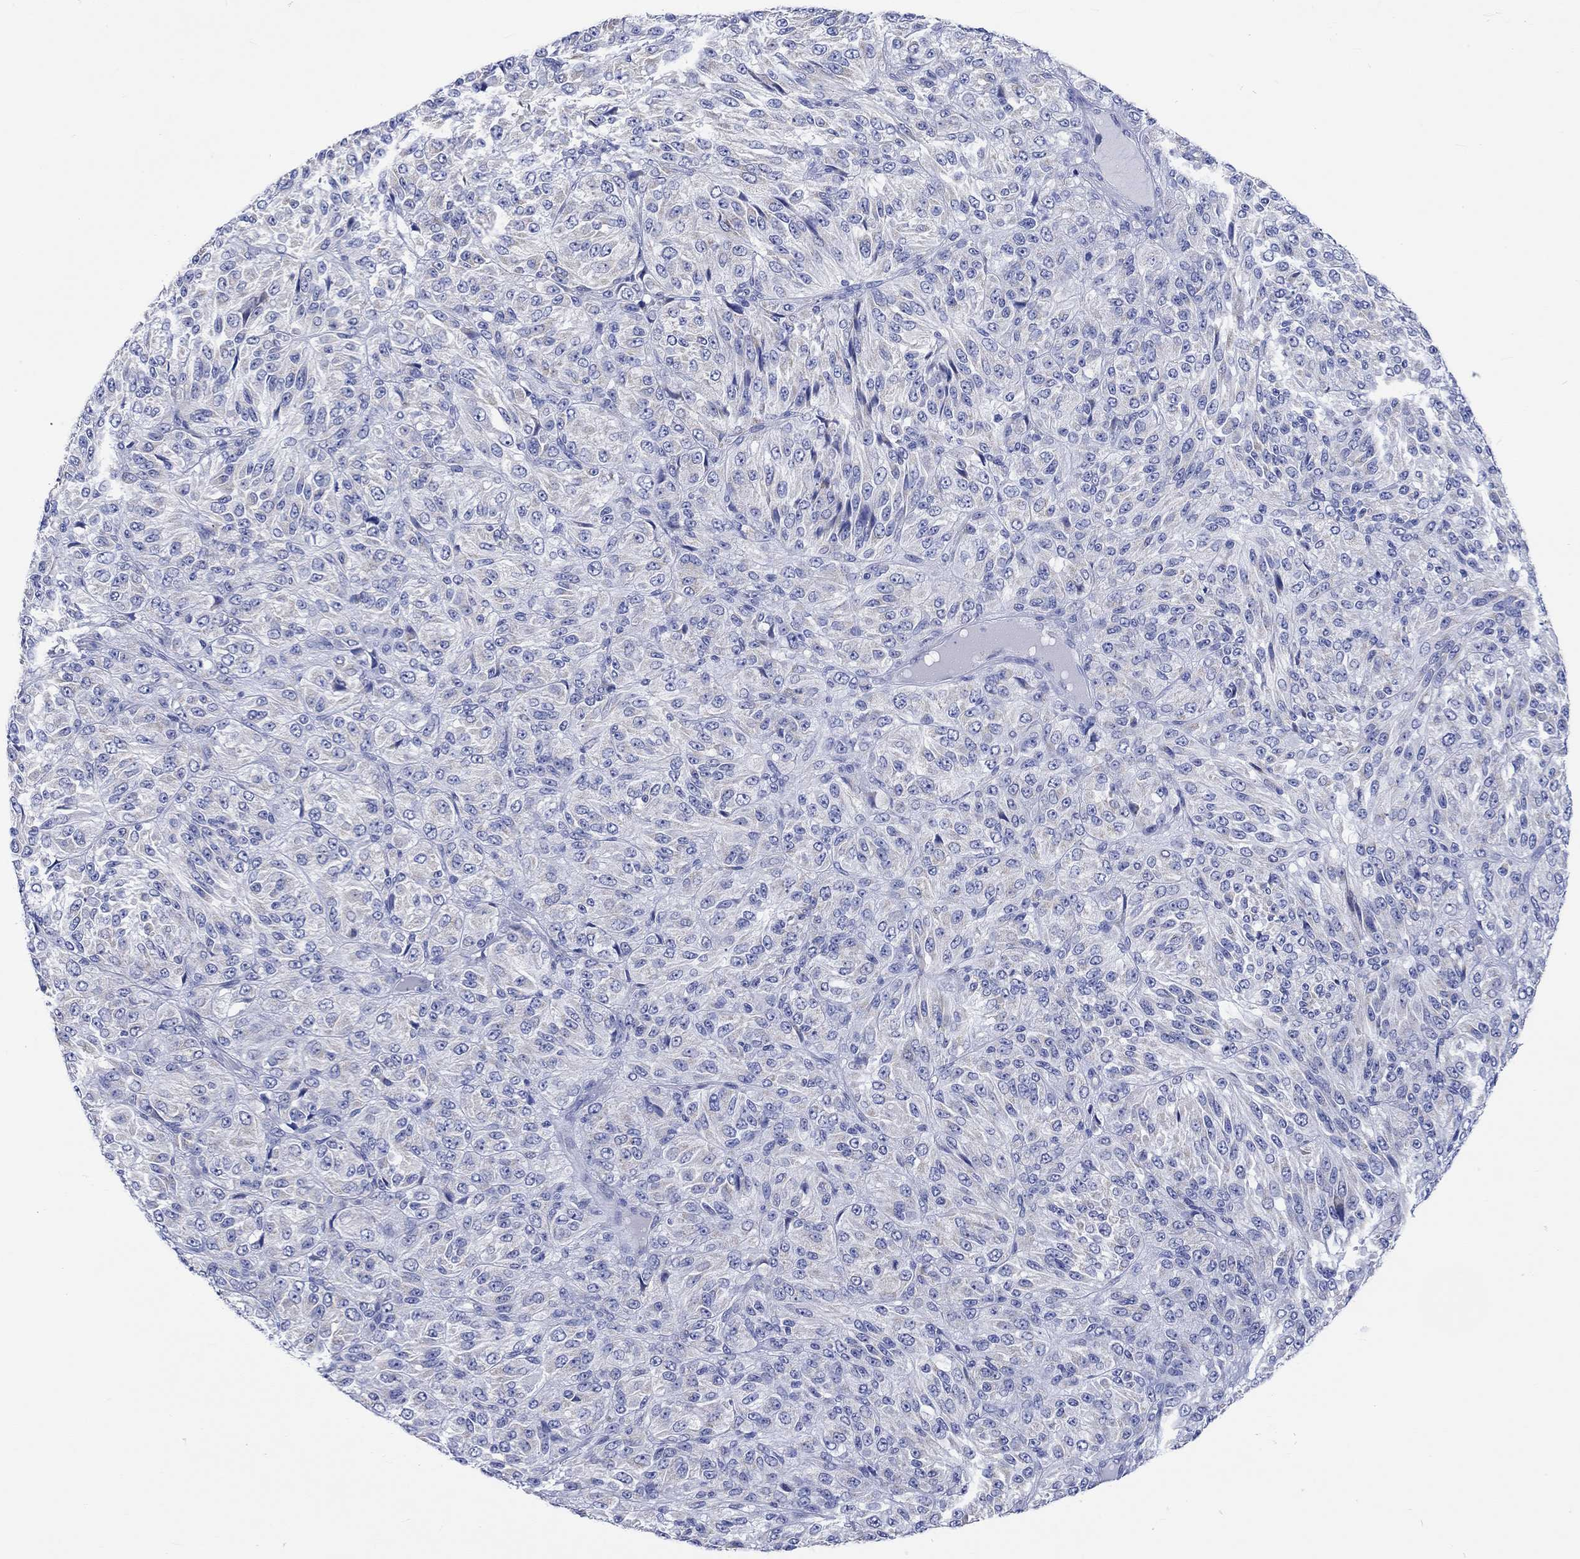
{"staining": {"intensity": "negative", "quantity": "none", "location": "none"}, "tissue": "melanoma", "cell_type": "Tumor cells", "image_type": "cancer", "snomed": [{"axis": "morphology", "description": "Malignant melanoma, Metastatic site"}, {"axis": "topography", "description": "Brain"}], "caption": "Tumor cells are negative for protein expression in human malignant melanoma (metastatic site).", "gene": "CPLX2", "patient": {"sex": "female", "age": 56}}